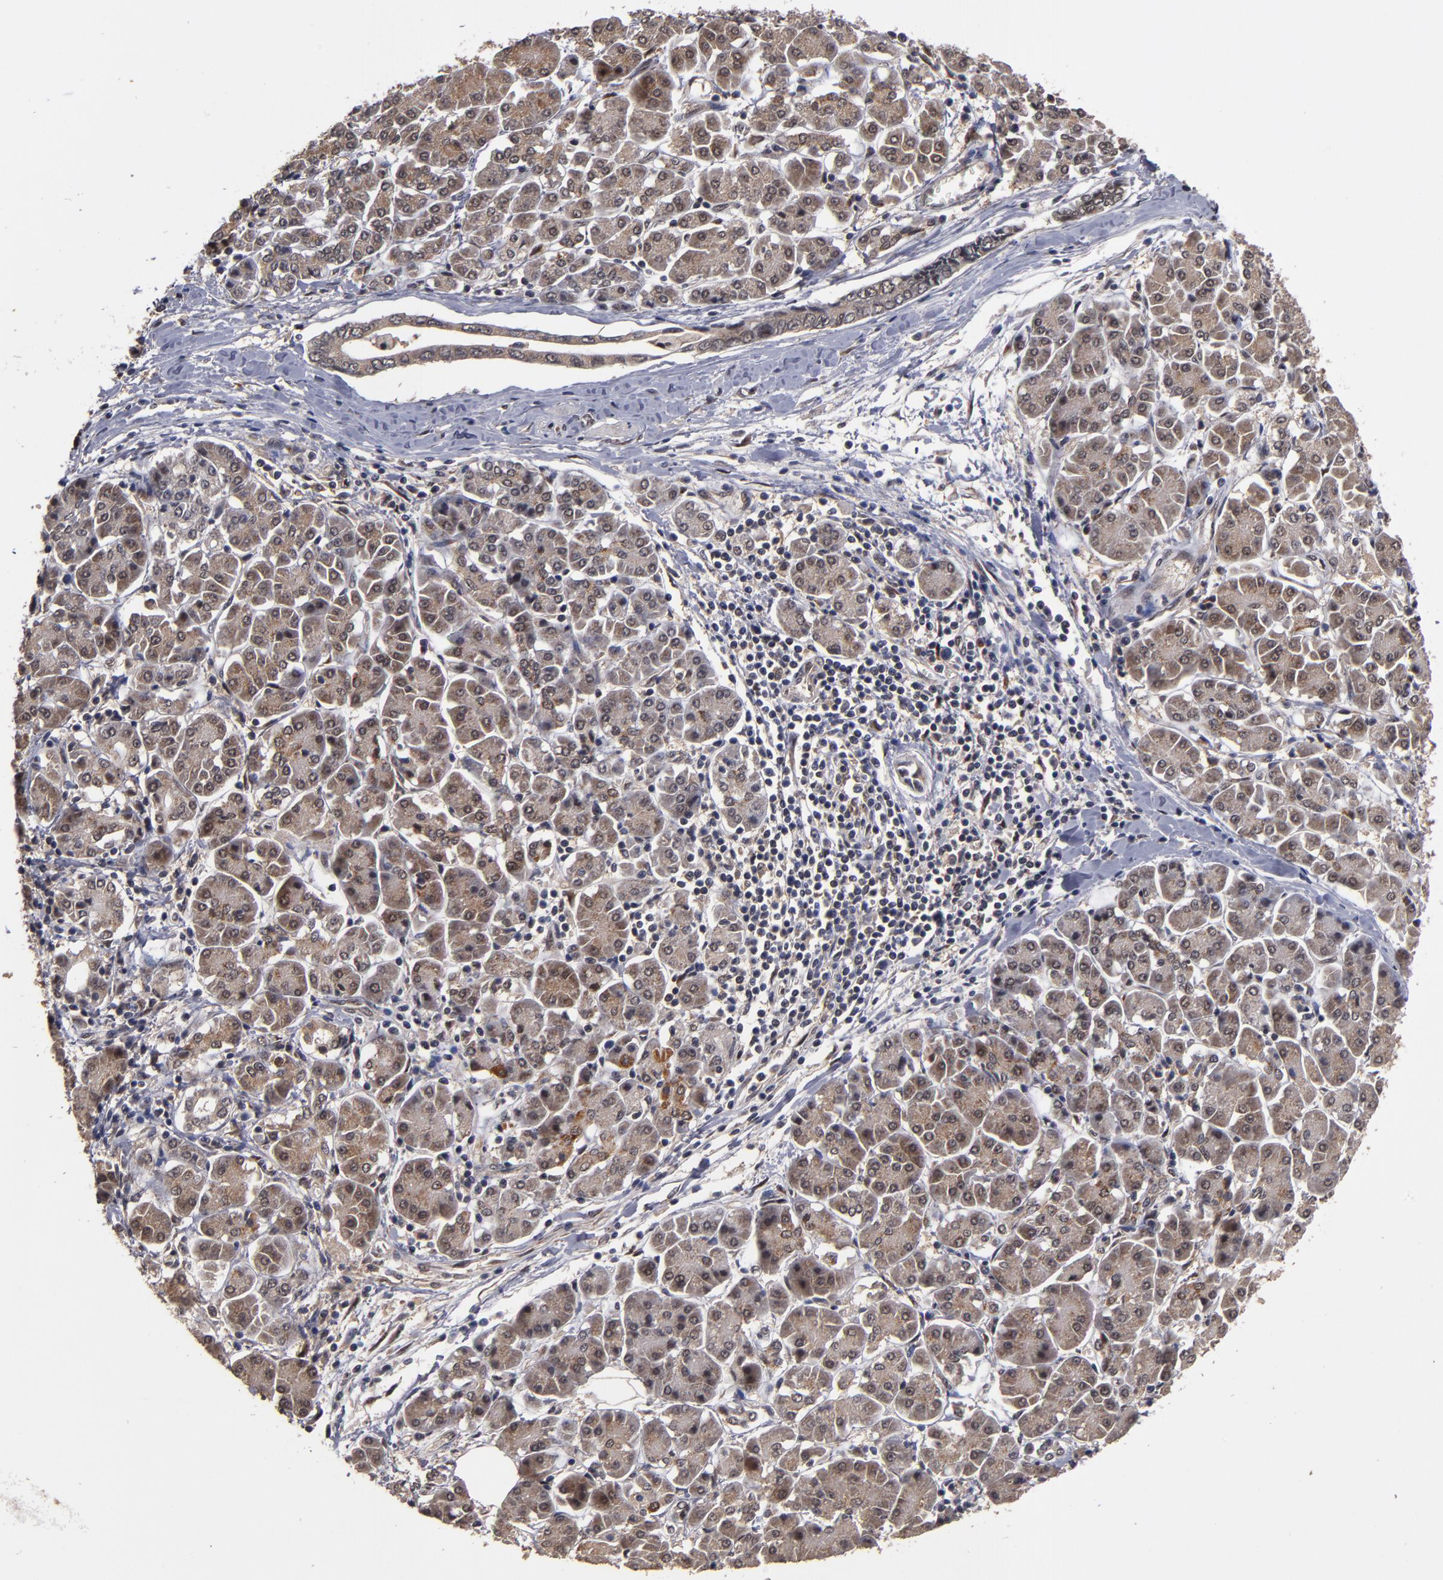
{"staining": {"intensity": "weak", "quantity": ">75%", "location": "cytoplasmic/membranous,nuclear"}, "tissue": "pancreatic cancer", "cell_type": "Tumor cells", "image_type": "cancer", "snomed": [{"axis": "morphology", "description": "Adenocarcinoma, NOS"}, {"axis": "topography", "description": "Pancreas"}], "caption": "High-magnification brightfield microscopy of adenocarcinoma (pancreatic) stained with DAB (brown) and counterstained with hematoxylin (blue). tumor cells exhibit weak cytoplasmic/membranous and nuclear expression is seen in about>75% of cells. Immunohistochemistry stains the protein in brown and the nuclei are stained blue.", "gene": "CUL5", "patient": {"sex": "female", "age": 57}}